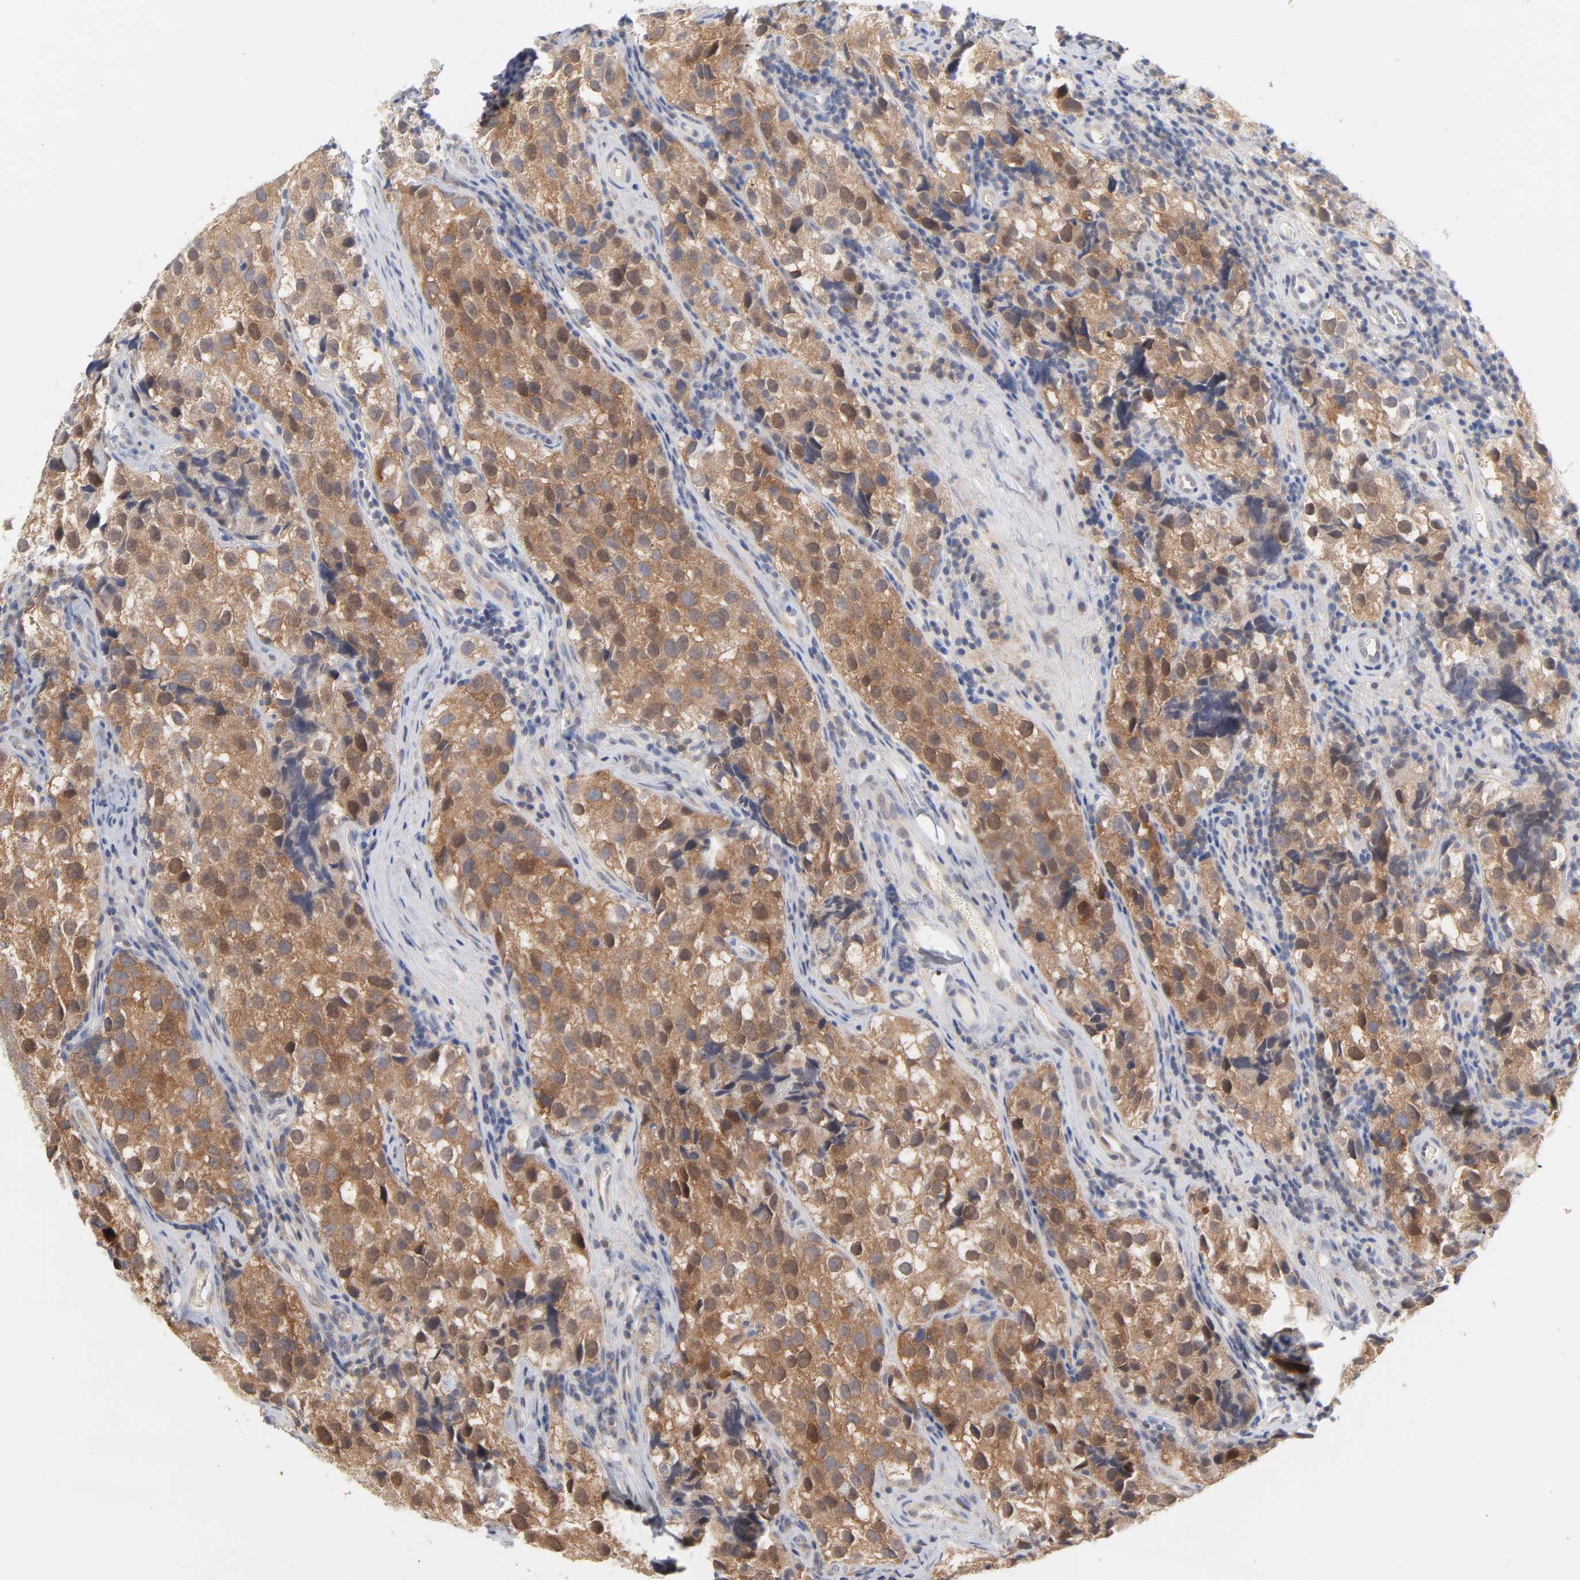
{"staining": {"intensity": "moderate", "quantity": ">75%", "location": "cytoplasmic/membranous"}, "tissue": "testis cancer", "cell_type": "Tumor cells", "image_type": "cancer", "snomed": [{"axis": "morphology", "description": "Seminoma, NOS"}, {"axis": "topography", "description": "Testis"}], "caption": "This is an image of immunohistochemistry staining of testis cancer, which shows moderate expression in the cytoplasmic/membranous of tumor cells.", "gene": "UBL4A", "patient": {"sex": "male", "age": 39}}